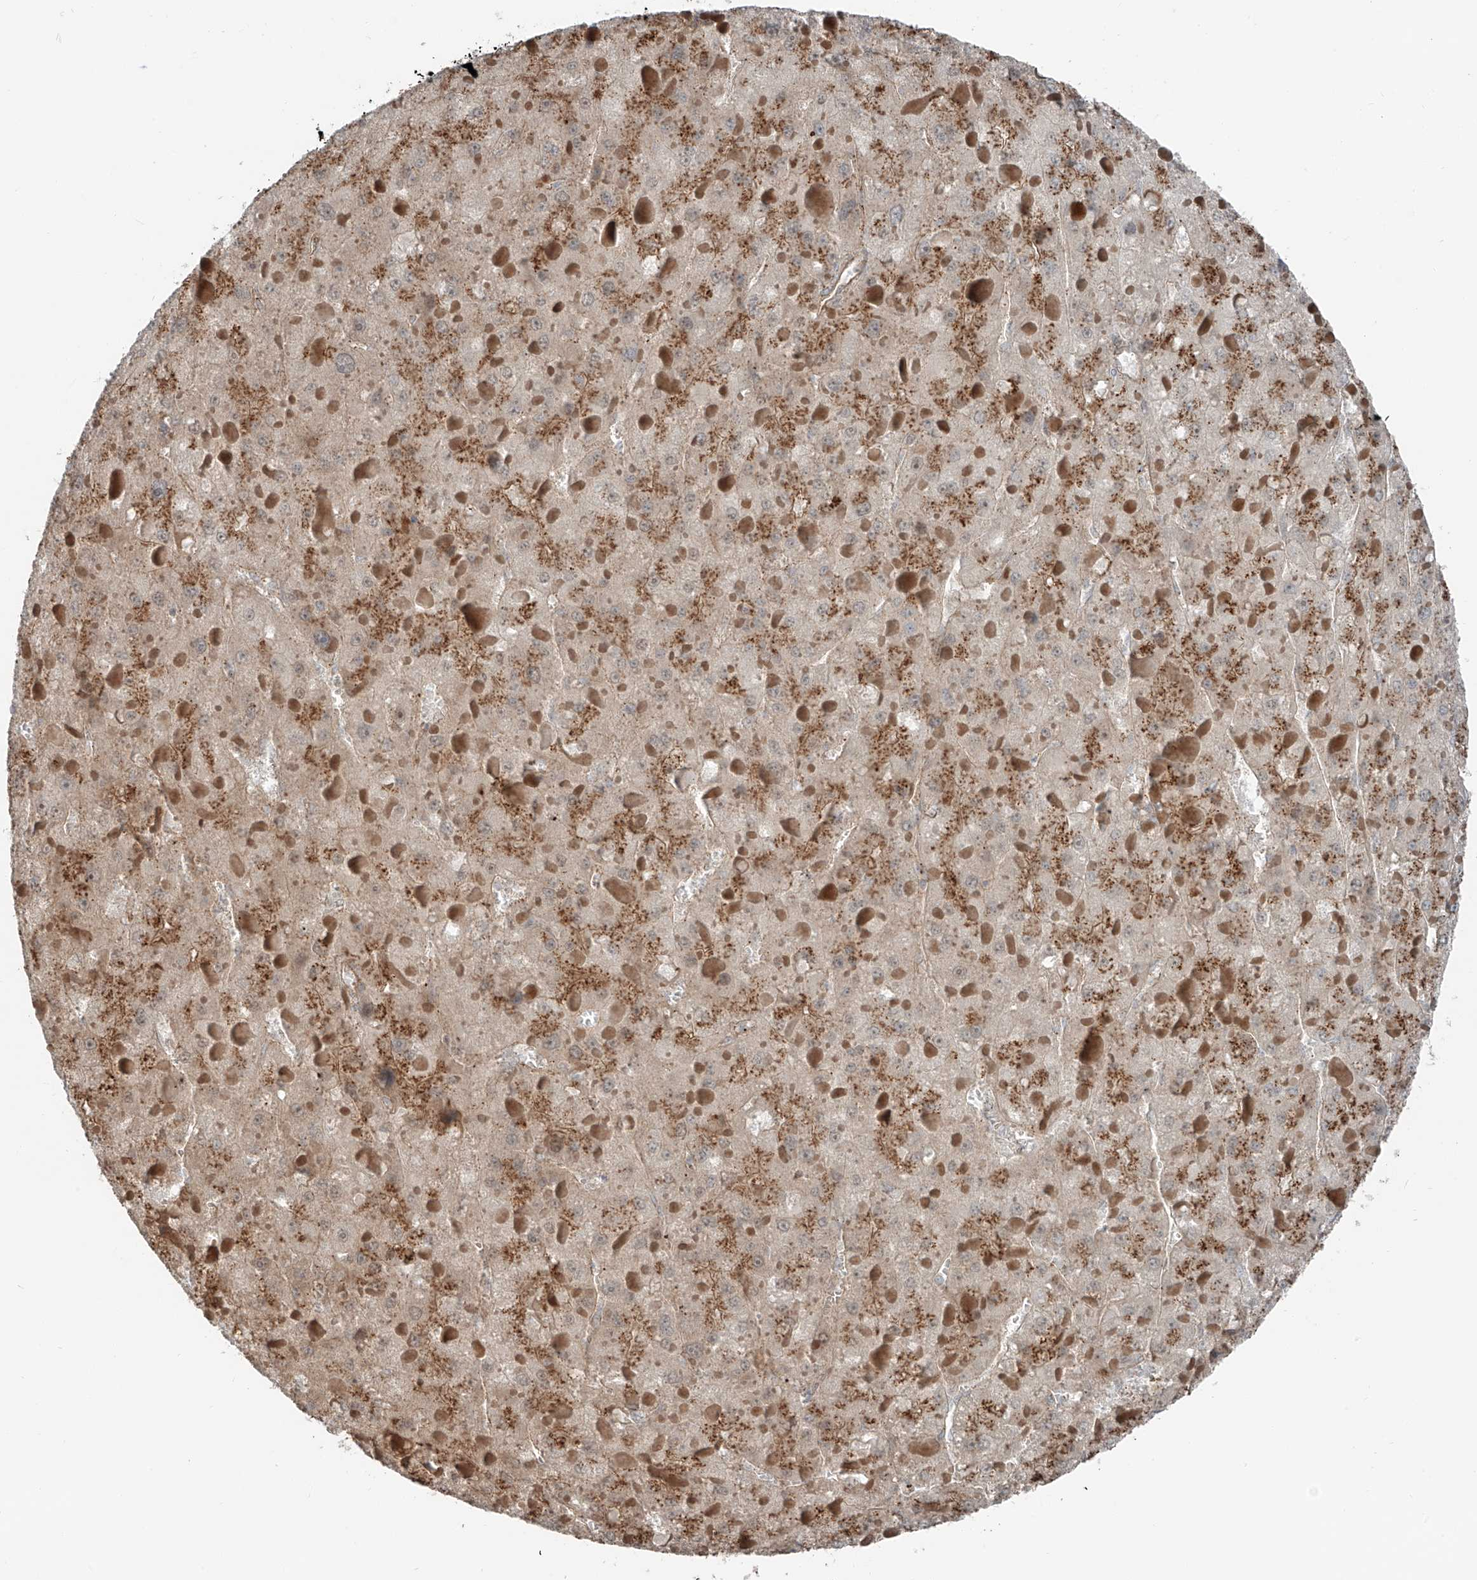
{"staining": {"intensity": "moderate", "quantity": ">75%", "location": "cytoplasmic/membranous"}, "tissue": "liver cancer", "cell_type": "Tumor cells", "image_type": "cancer", "snomed": [{"axis": "morphology", "description": "Carcinoma, Hepatocellular, NOS"}, {"axis": "topography", "description": "Liver"}], "caption": "Hepatocellular carcinoma (liver) stained for a protein demonstrates moderate cytoplasmic/membranous positivity in tumor cells.", "gene": "CEP162", "patient": {"sex": "female", "age": 73}}